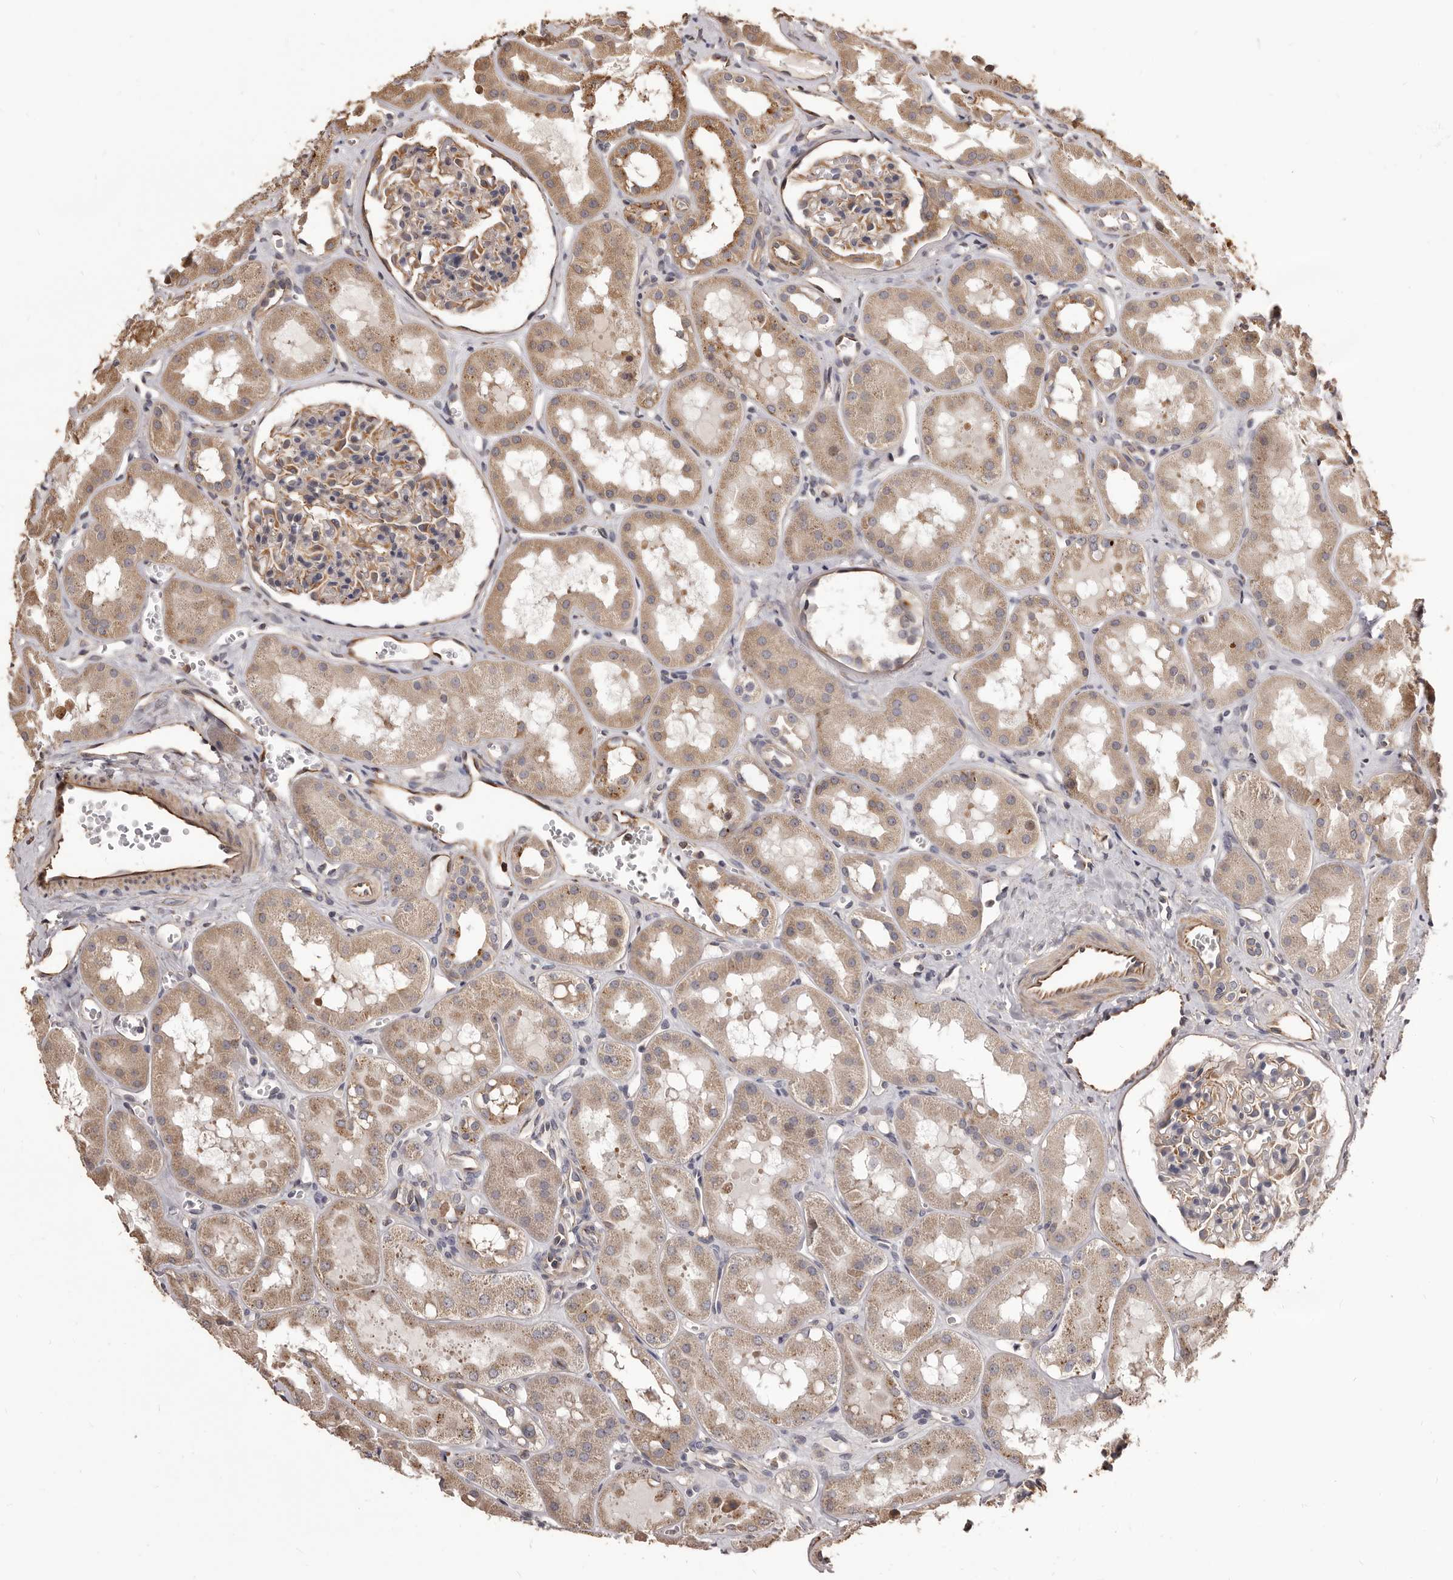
{"staining": {"intensity": "moderate", "quantity": "<25%", "location": "cytoplasmic/membranous"}, "tissue": "kidney", "cell_type": "Cells in glomeruli", "image_type": "normal", "snomed": [{"axis": "morphology", "description": "Normal tissue, NOS"}, {"axis": "topography", "description": "Kidney"}], "caption": "High-magnification brightfield microscopy of unremarkable kidney stained with DAB (brown) and counterstained with hematoxylin (blue). cells in glomeruli exhibit moderate cytoplasmic/membranous positivity is identified in about<25% of cells. Using DAB (brown) and hematoxylin (blue) stains, captured at high magnification using brightfield microscopy.", "gene": "ALPK1", "patient": {"sex": "male", "age": 16}}